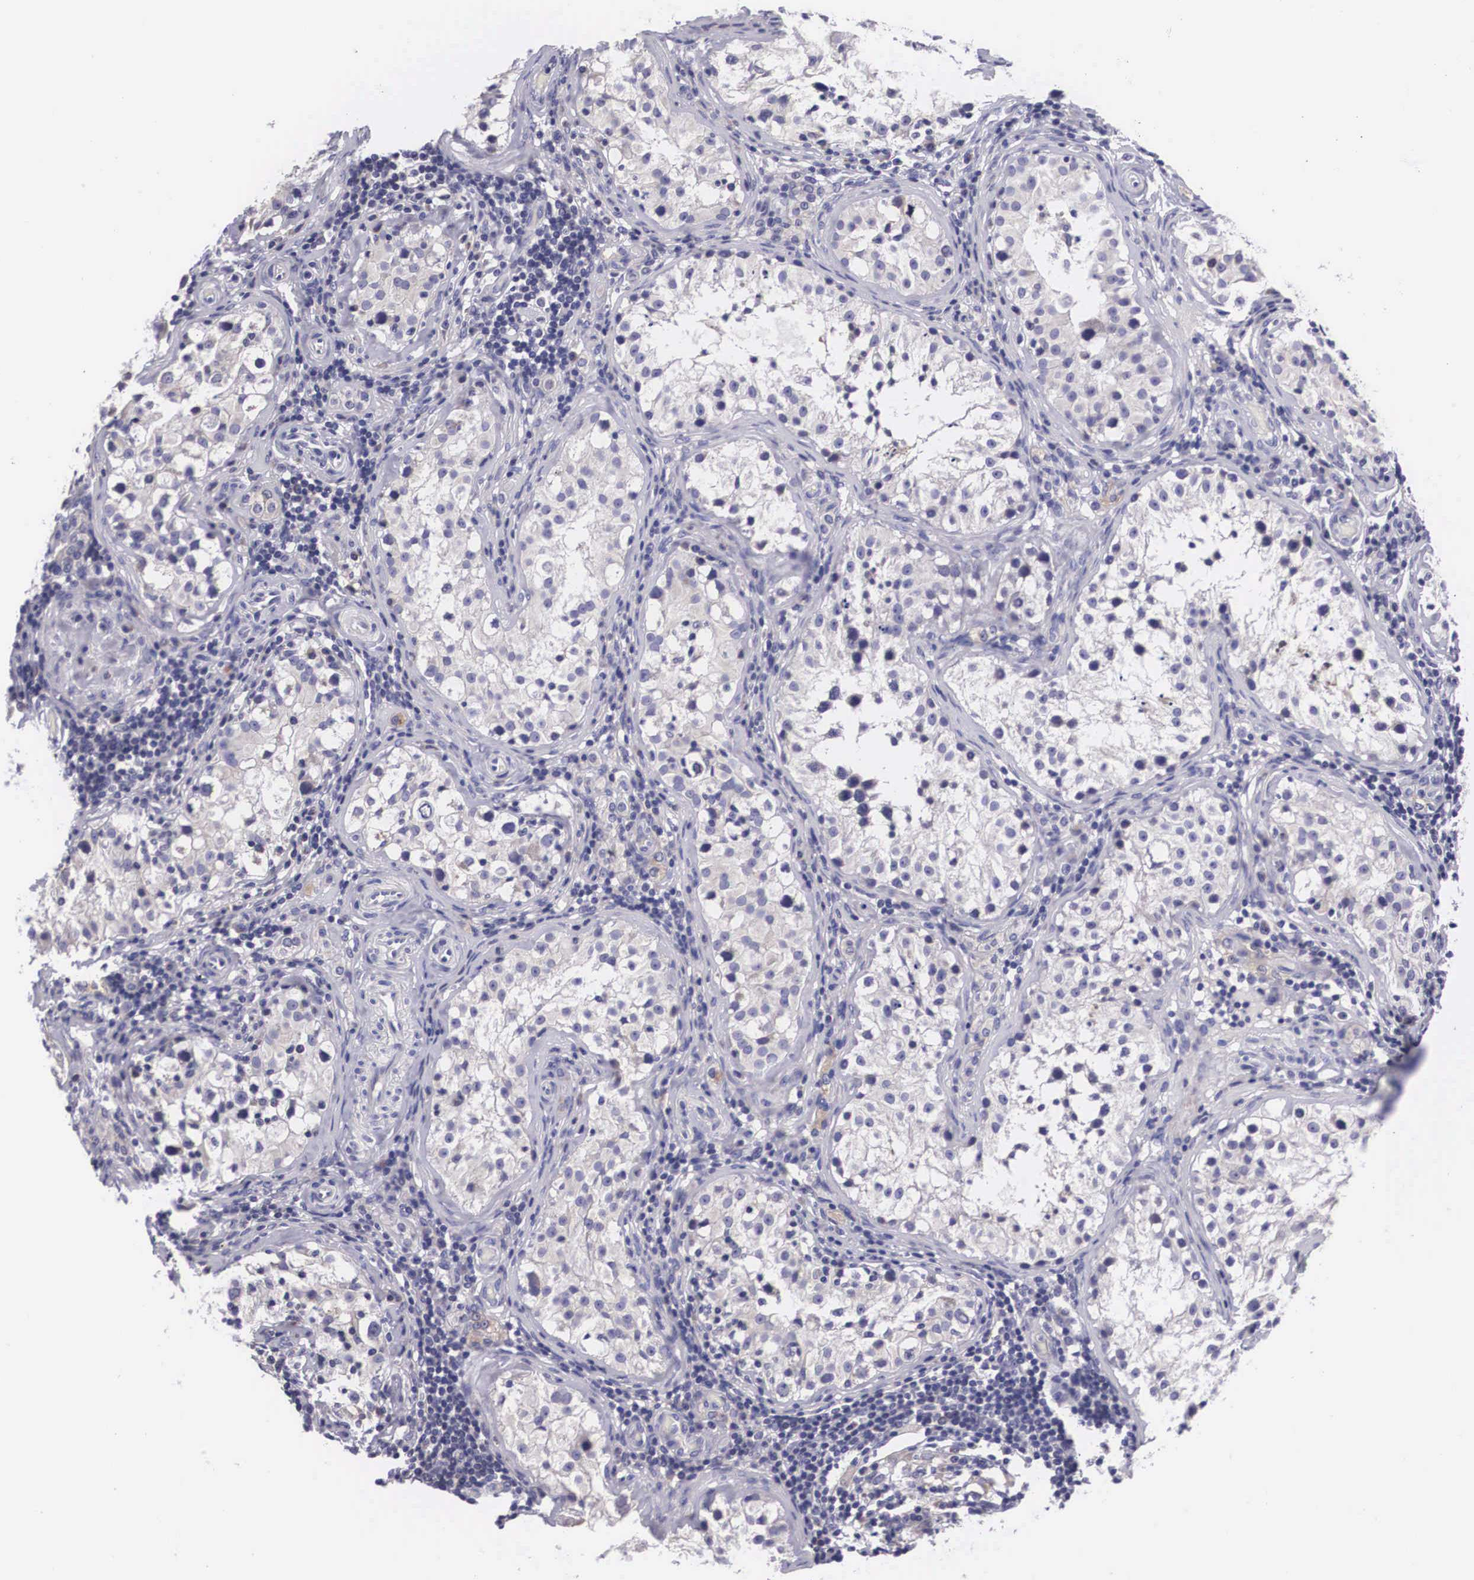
{"staining": {"intensity": "negative", "quantity": "none", "location": "none"}, "tissue": "testis", "cell_type": "Cells in seminiferous ducts", "image_type": "normal", "snomed": [{"axis": "morphology", "description": "Normal tissue, NOS"}, {"axis": "topography", "description": "Testis"}], "caption": "Immunohistochemistry (IHC) of benign human testis reveals no expression in cells in seminiferous ducts. (DAB (3,3'-diaminobenzidine) immunohistochemistry (IHC) with hematoxylin counter stain).", "gene": "ARG2", "patient": {"sex": "male", "age": 24}}